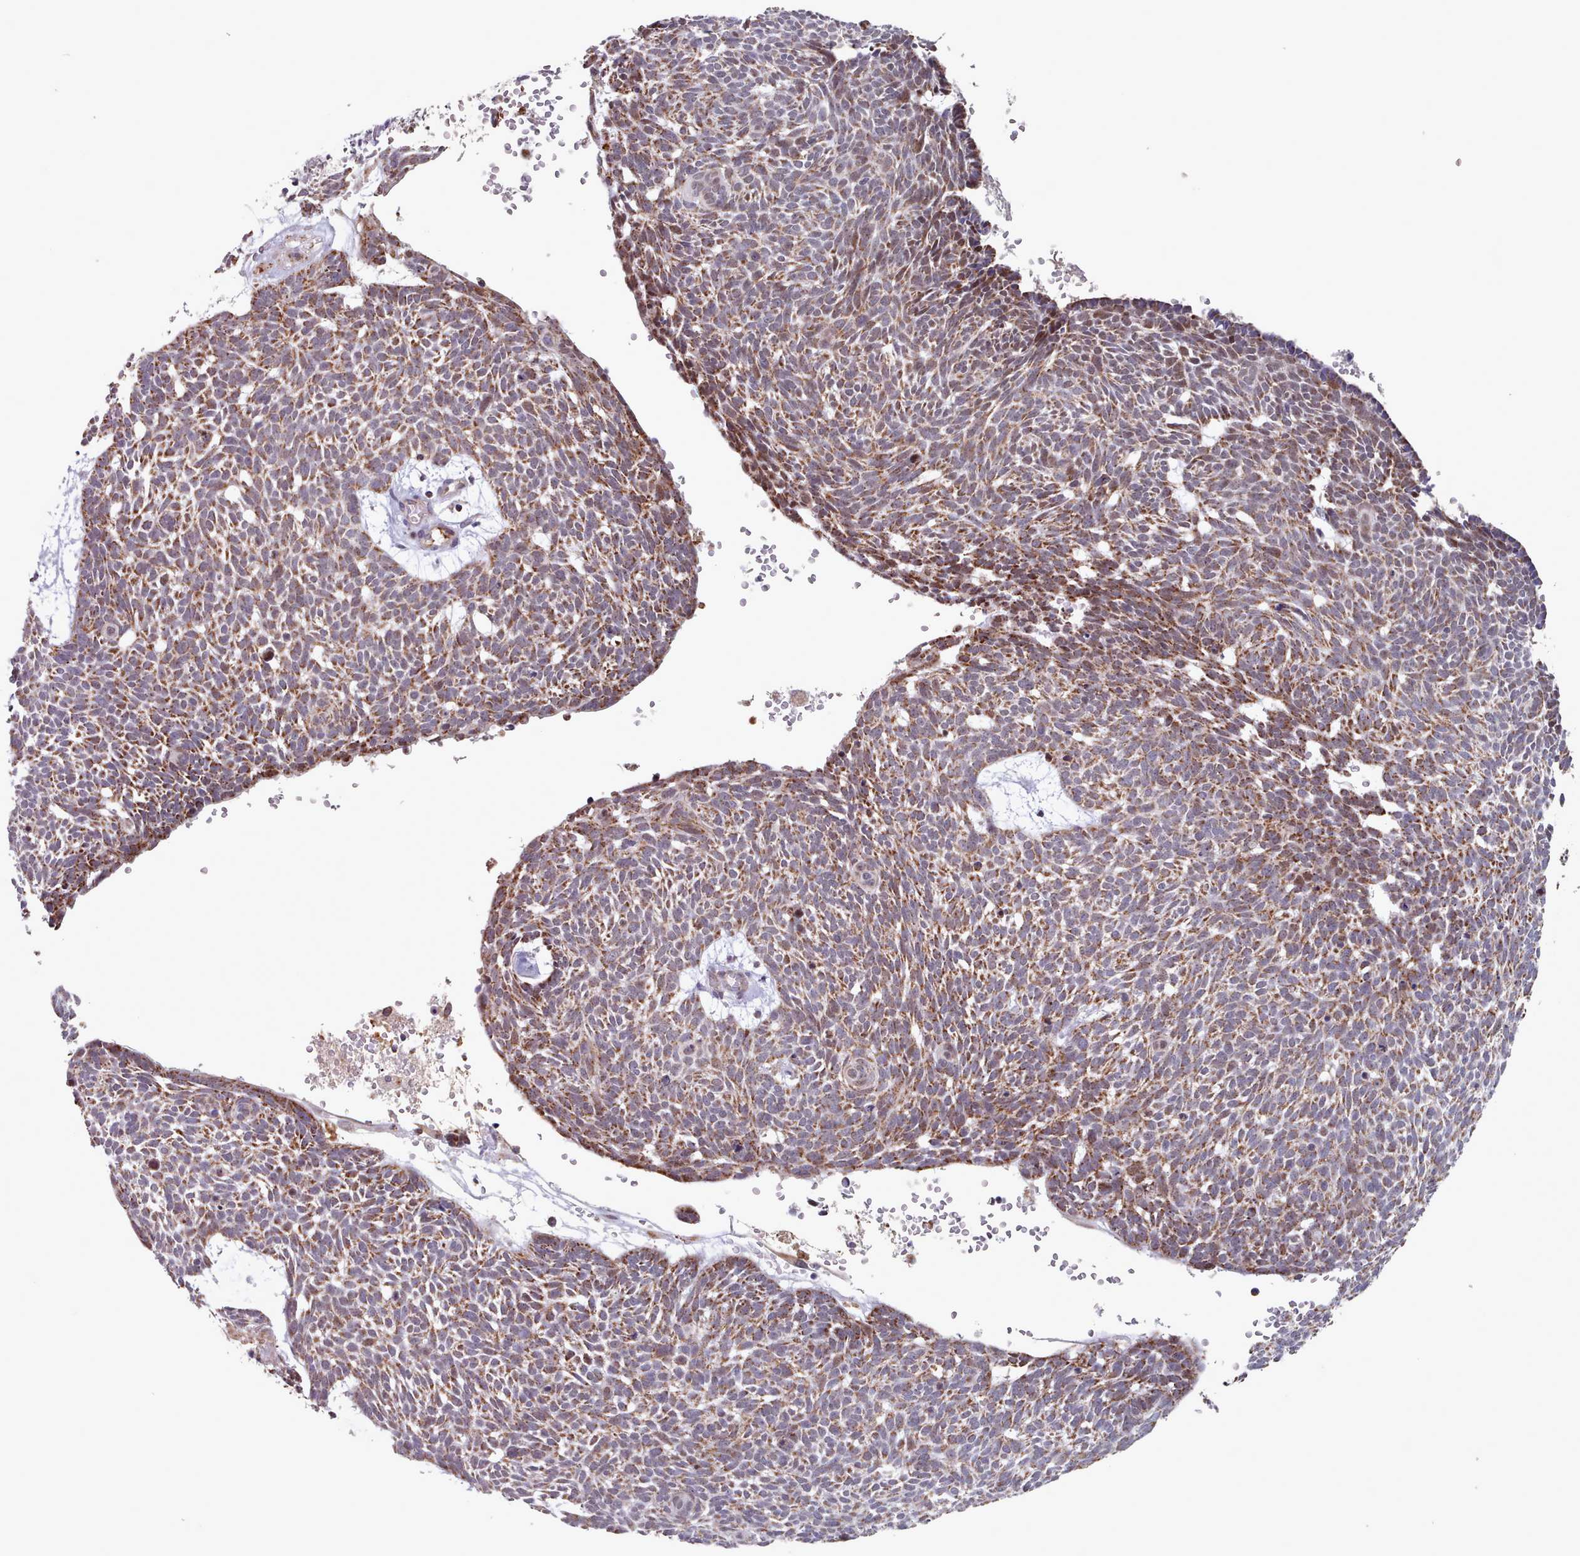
{"staining": {"intensity": "moderate", "quantity": ">75%", "location": "cytoplasmic/membranous"}, "tissue": "skin cancer", "cell_type": "Tumor cells", "image_type": "cancer", "snomed": [{"axis": "morphology", "description": "Basal cell carcinoma"}, {"axis": "topography", "description": "Skin"}], "caption": "Immunohistochemistry photomicrograph of skin basal cell carcinoma stained for a protein (brown), which demonstrates medium levels of moderate cytoplasmic/membranous staining in approximately >75% of tumor cells.", "gene": "TRARG1", "patient": {"sex": "male", "age": 61}}